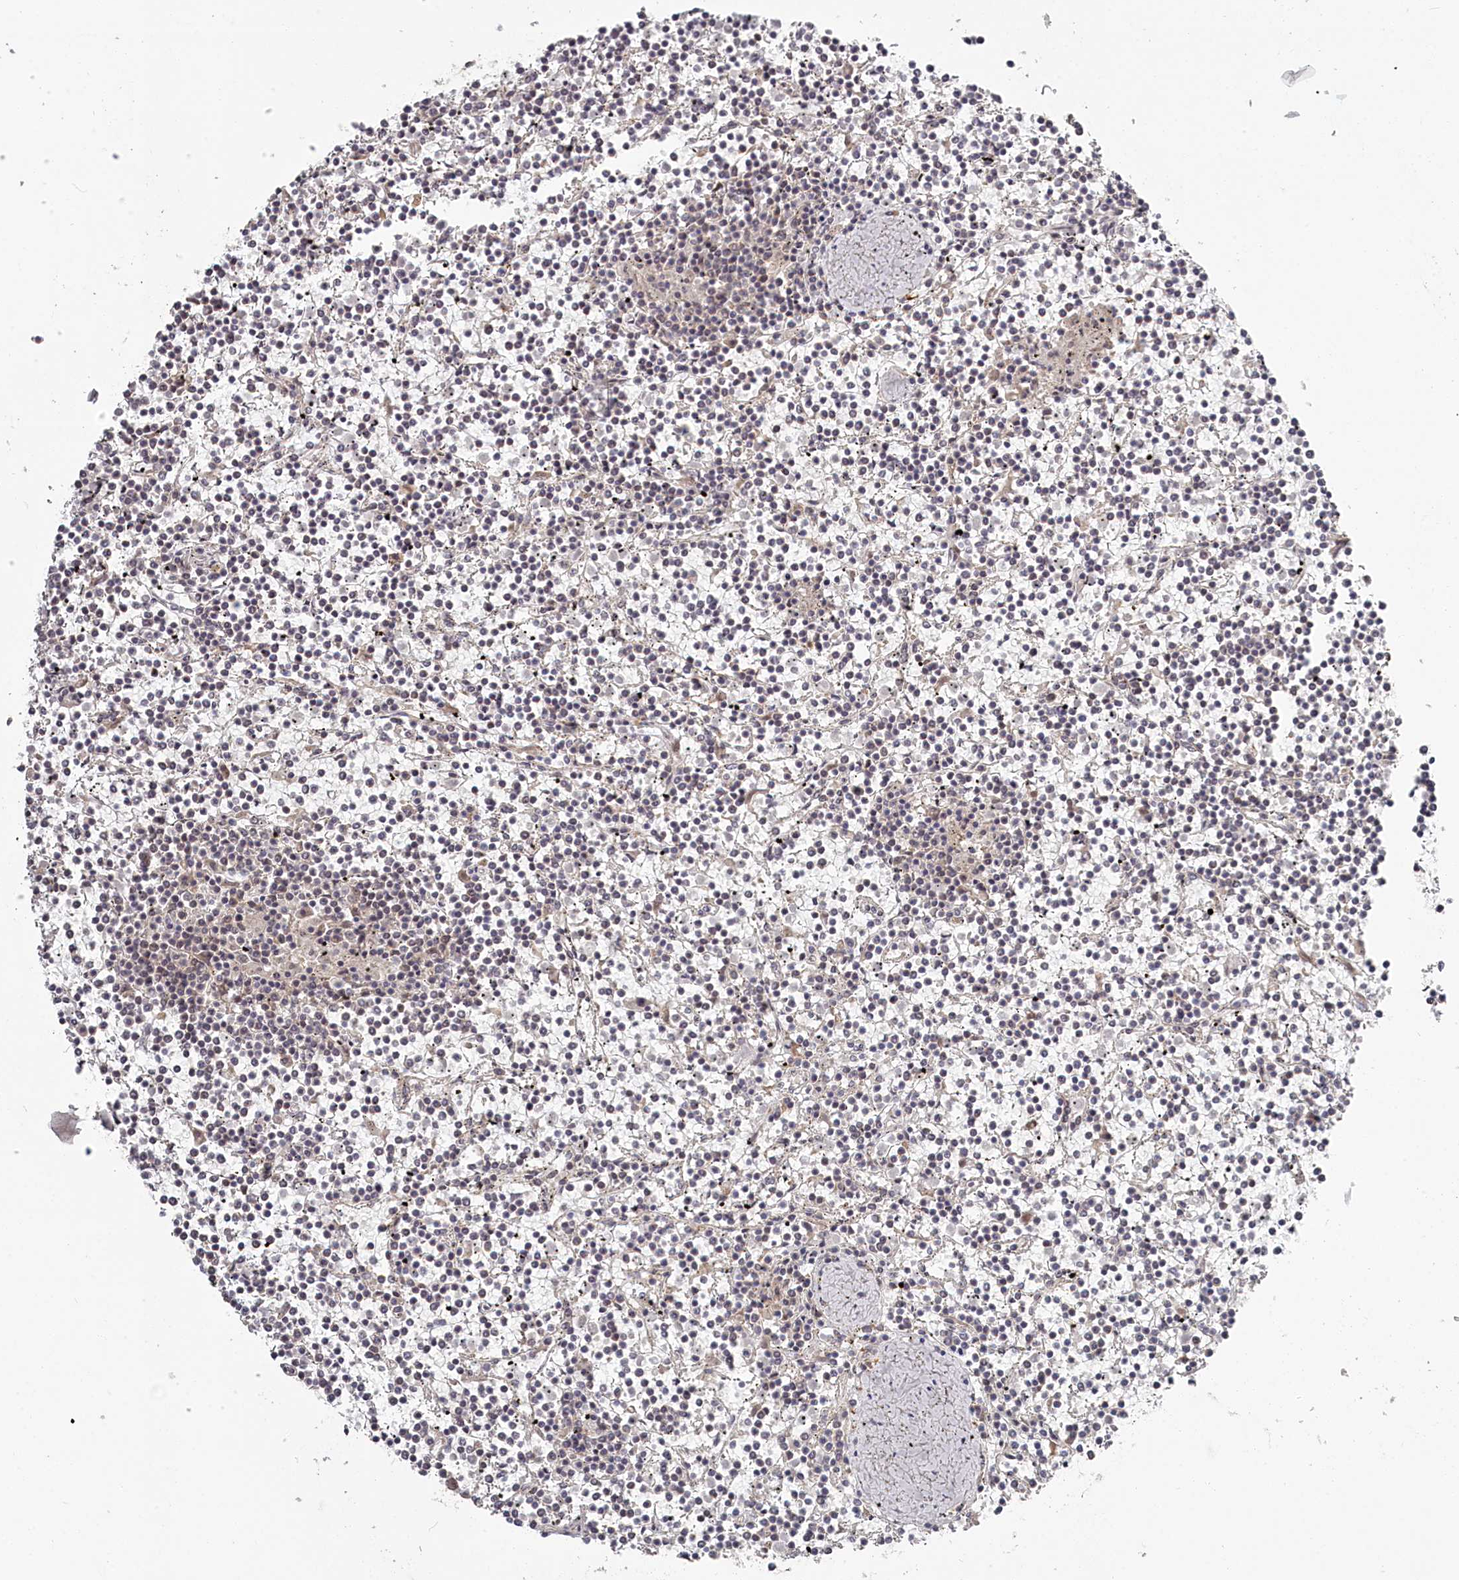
{"staining": {"intensity": "negative", "quantity": "none", "location": "none"}, "tissue": "lymphoma", "cell_type": "Tumor cells", "image_type": "cancer", "snomed": [{"axis": "morphology", "description": "Malignant lymphoma, non-Hodgkin's type, Low grade"}, {"axis": "topography", "description": "Spleen"}], "caption": "This histopathology image is of malignant lymphoma, non-Hodgkin's type (low-grade) stained with IHC to label a protein in brown with the nuclei are counter-stained blue. There is no positivity in tumor cells.", "gene": "EXOSC1", "patient": {"sex": "female", "age": 19}}